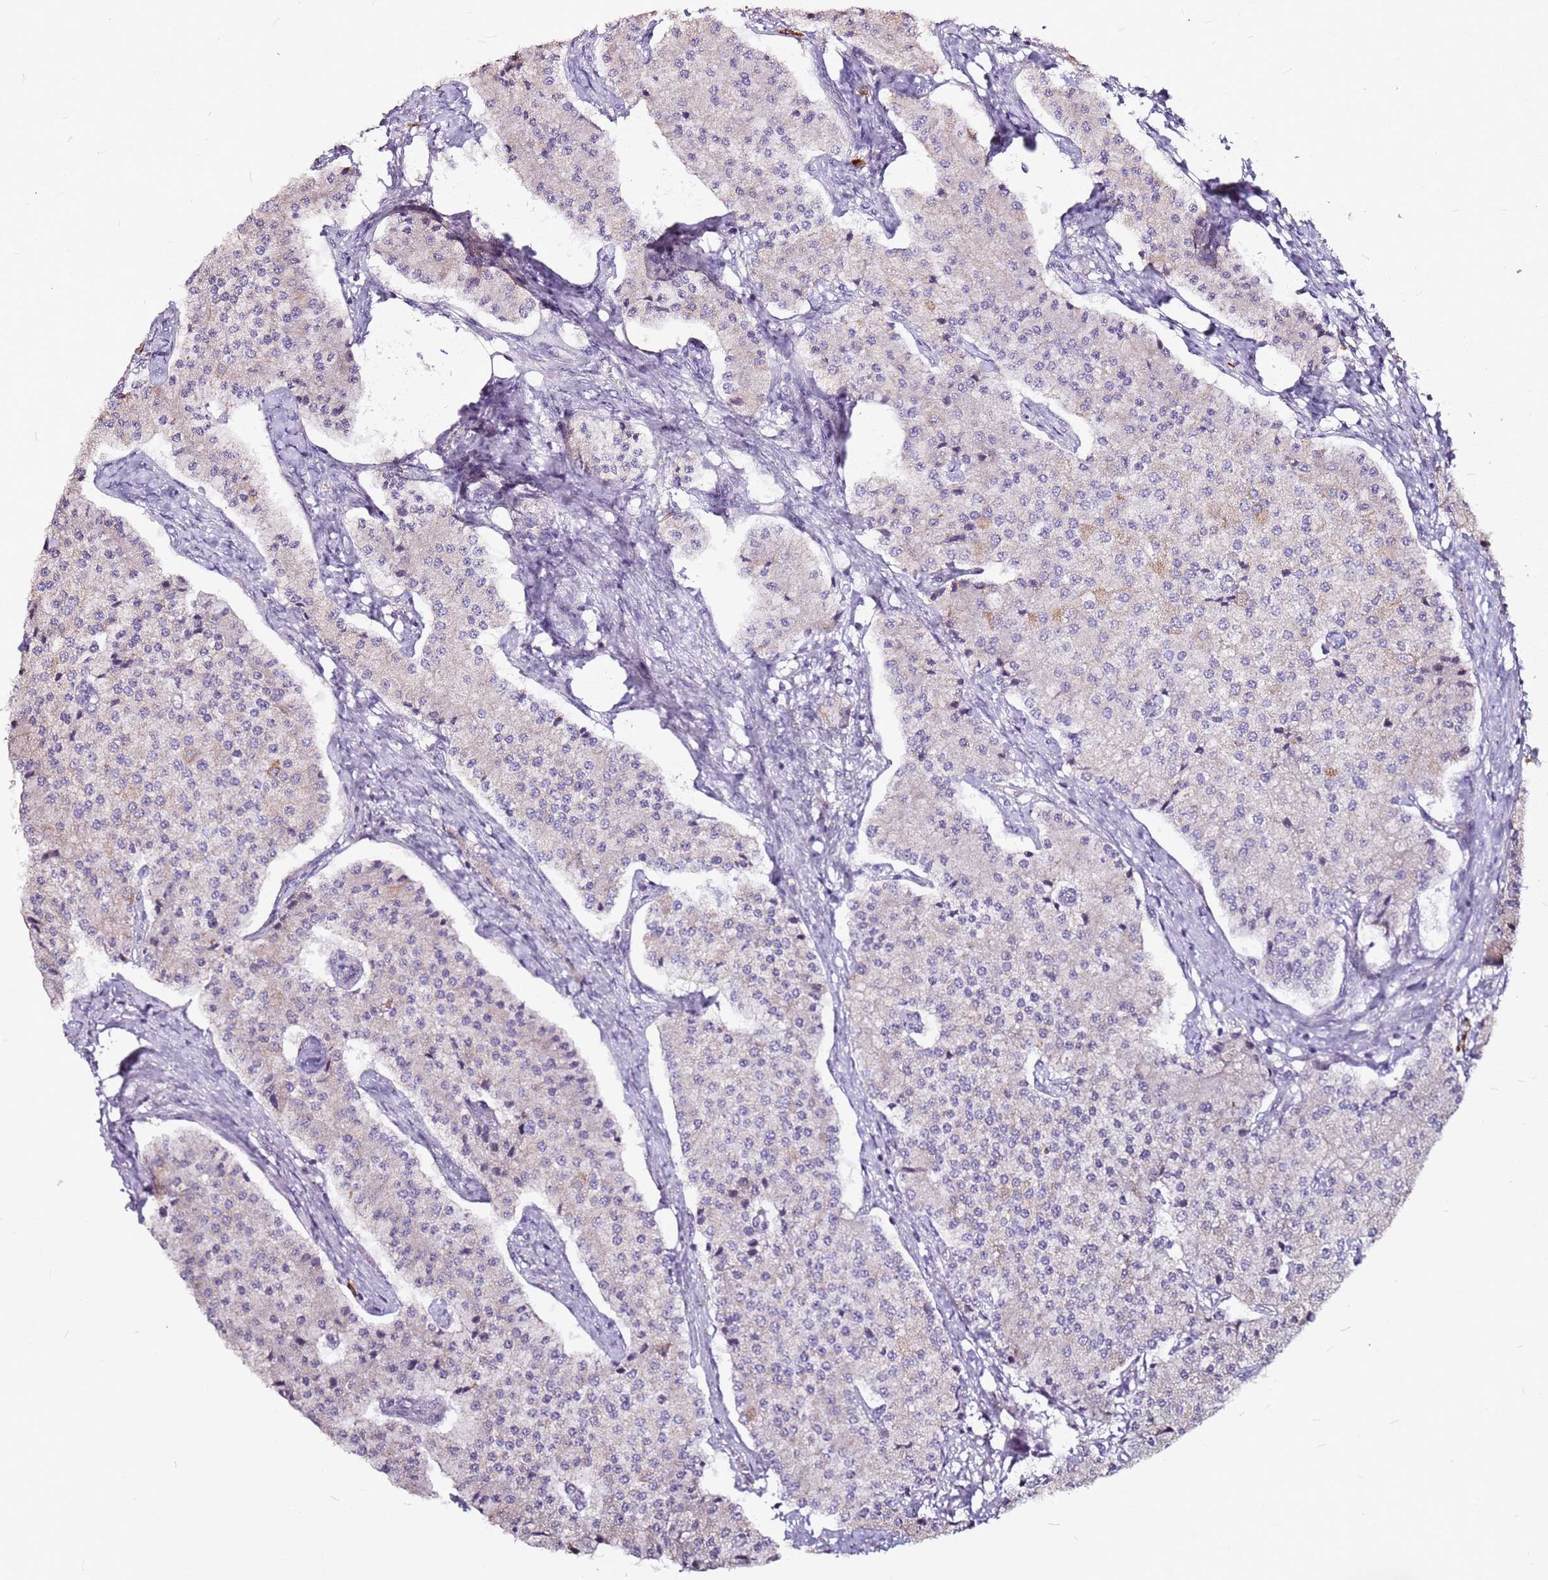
{"staining": {"intensity": "negative", "quantity": "none", "location": "none"}, "tissue": "carcinoid", "cell_type": "Tumor cells", "image_type": "cancer", "snomed": [{"axis": "morphology", "description": "Carcinoid, malignant, NOS"}, {"axis": "topography", "description": "Colon"}], "caption": "A high-resolution photomicrograph shows immunohistochemistry staining of carcinoid, which demonstrates no significant positivity in tumor cells.", "gene": "DCDC2C", "patient": {"sex": "female", "age": 52}}